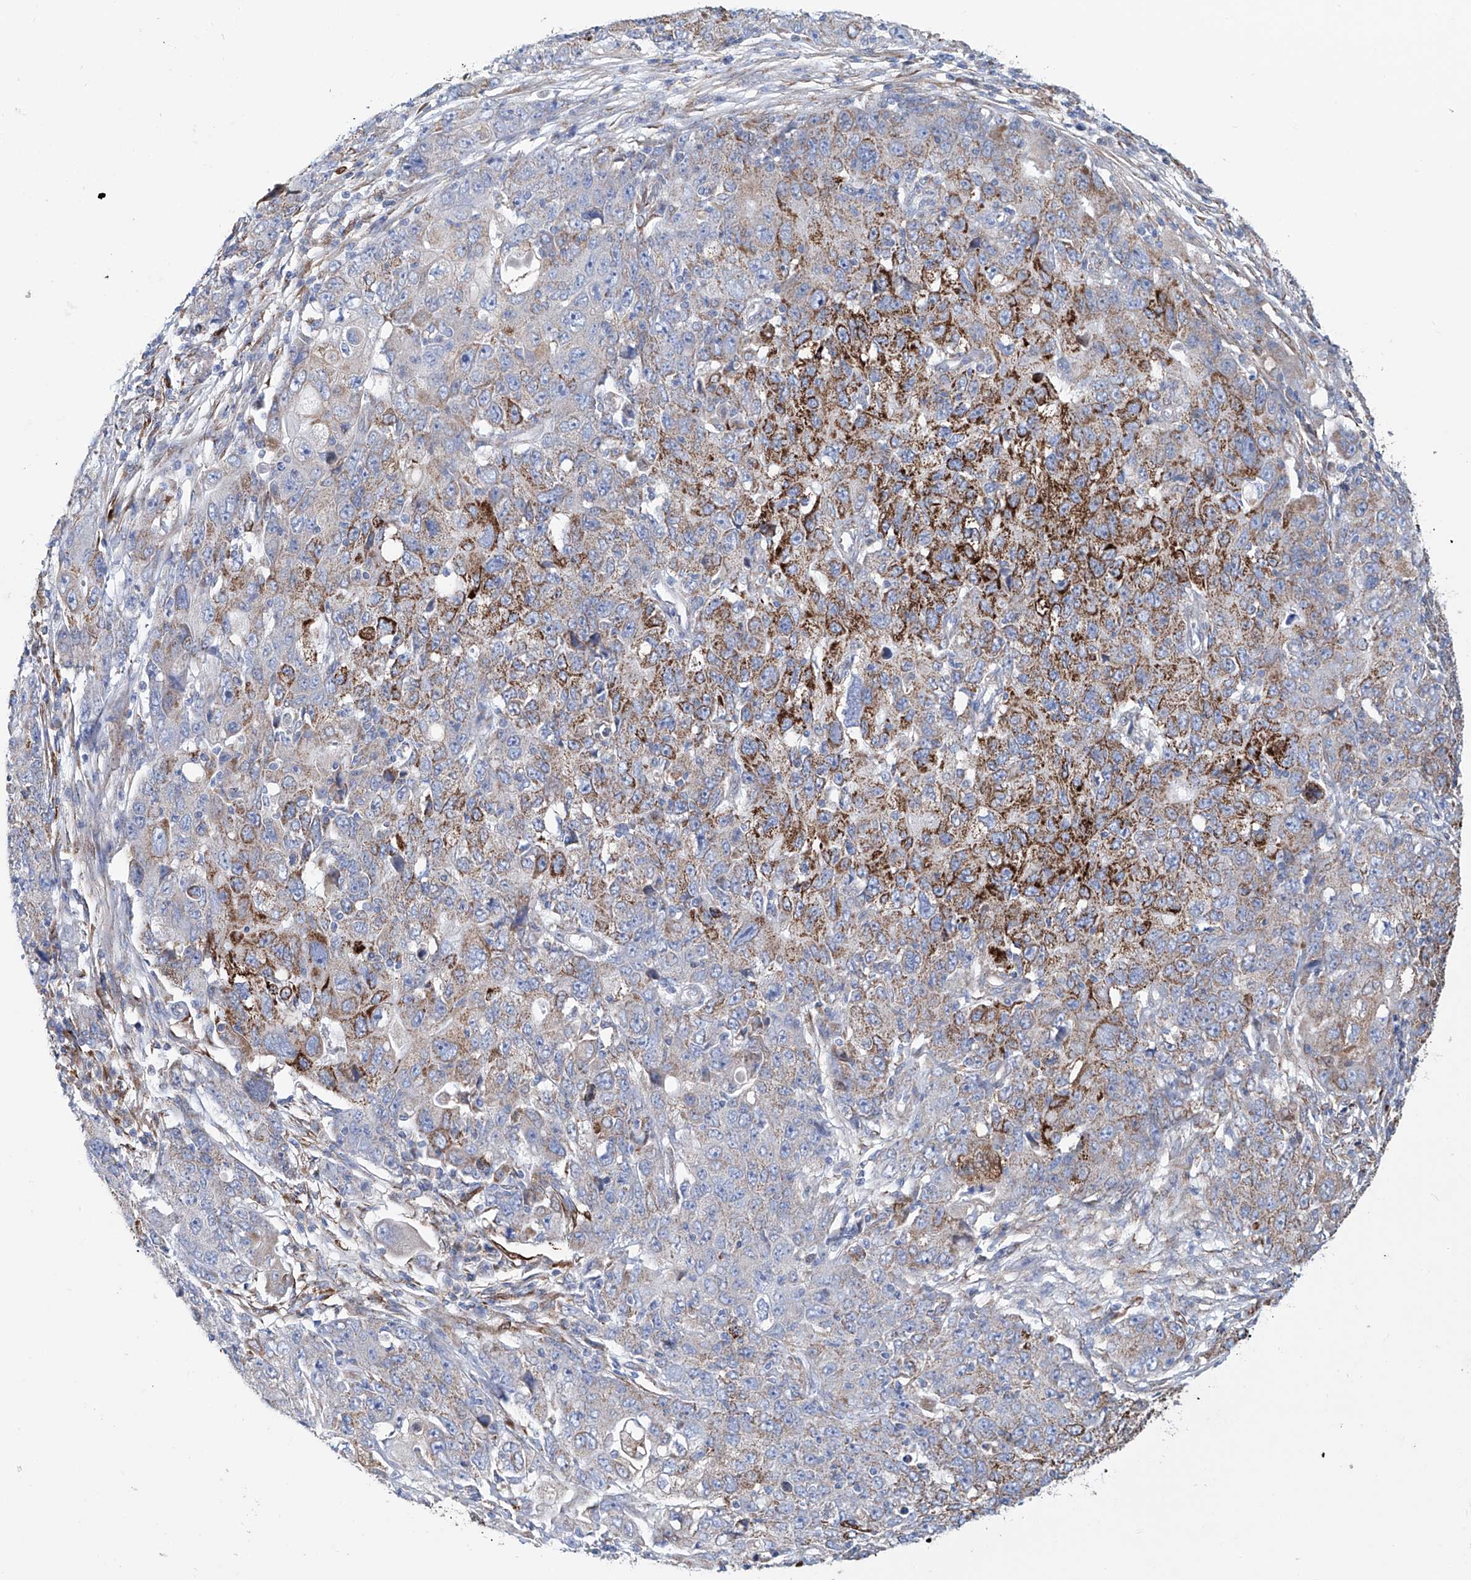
{"staining": {"intensity": "moderate", "quantity": ">75%", "location": "cytoplasmic/membranous"}, "tissue": "ovarian cancer", "cell_type": "Tumor cells", "image_type": "cancer", "snomed": [{"axis": "morphology", "description": "Carcinoma, endometroid"}, {"axis": "topography", "description": "Ovary"}], "caption": "Moderate cytoplasmic/membranous staining for a protein is seen in approximately >75% of tumor cells of endometroid carcinoma (ovarian) using IHC.", "gene": "ALDH6A1", "patient": {"sex": "female", "age": 42}}